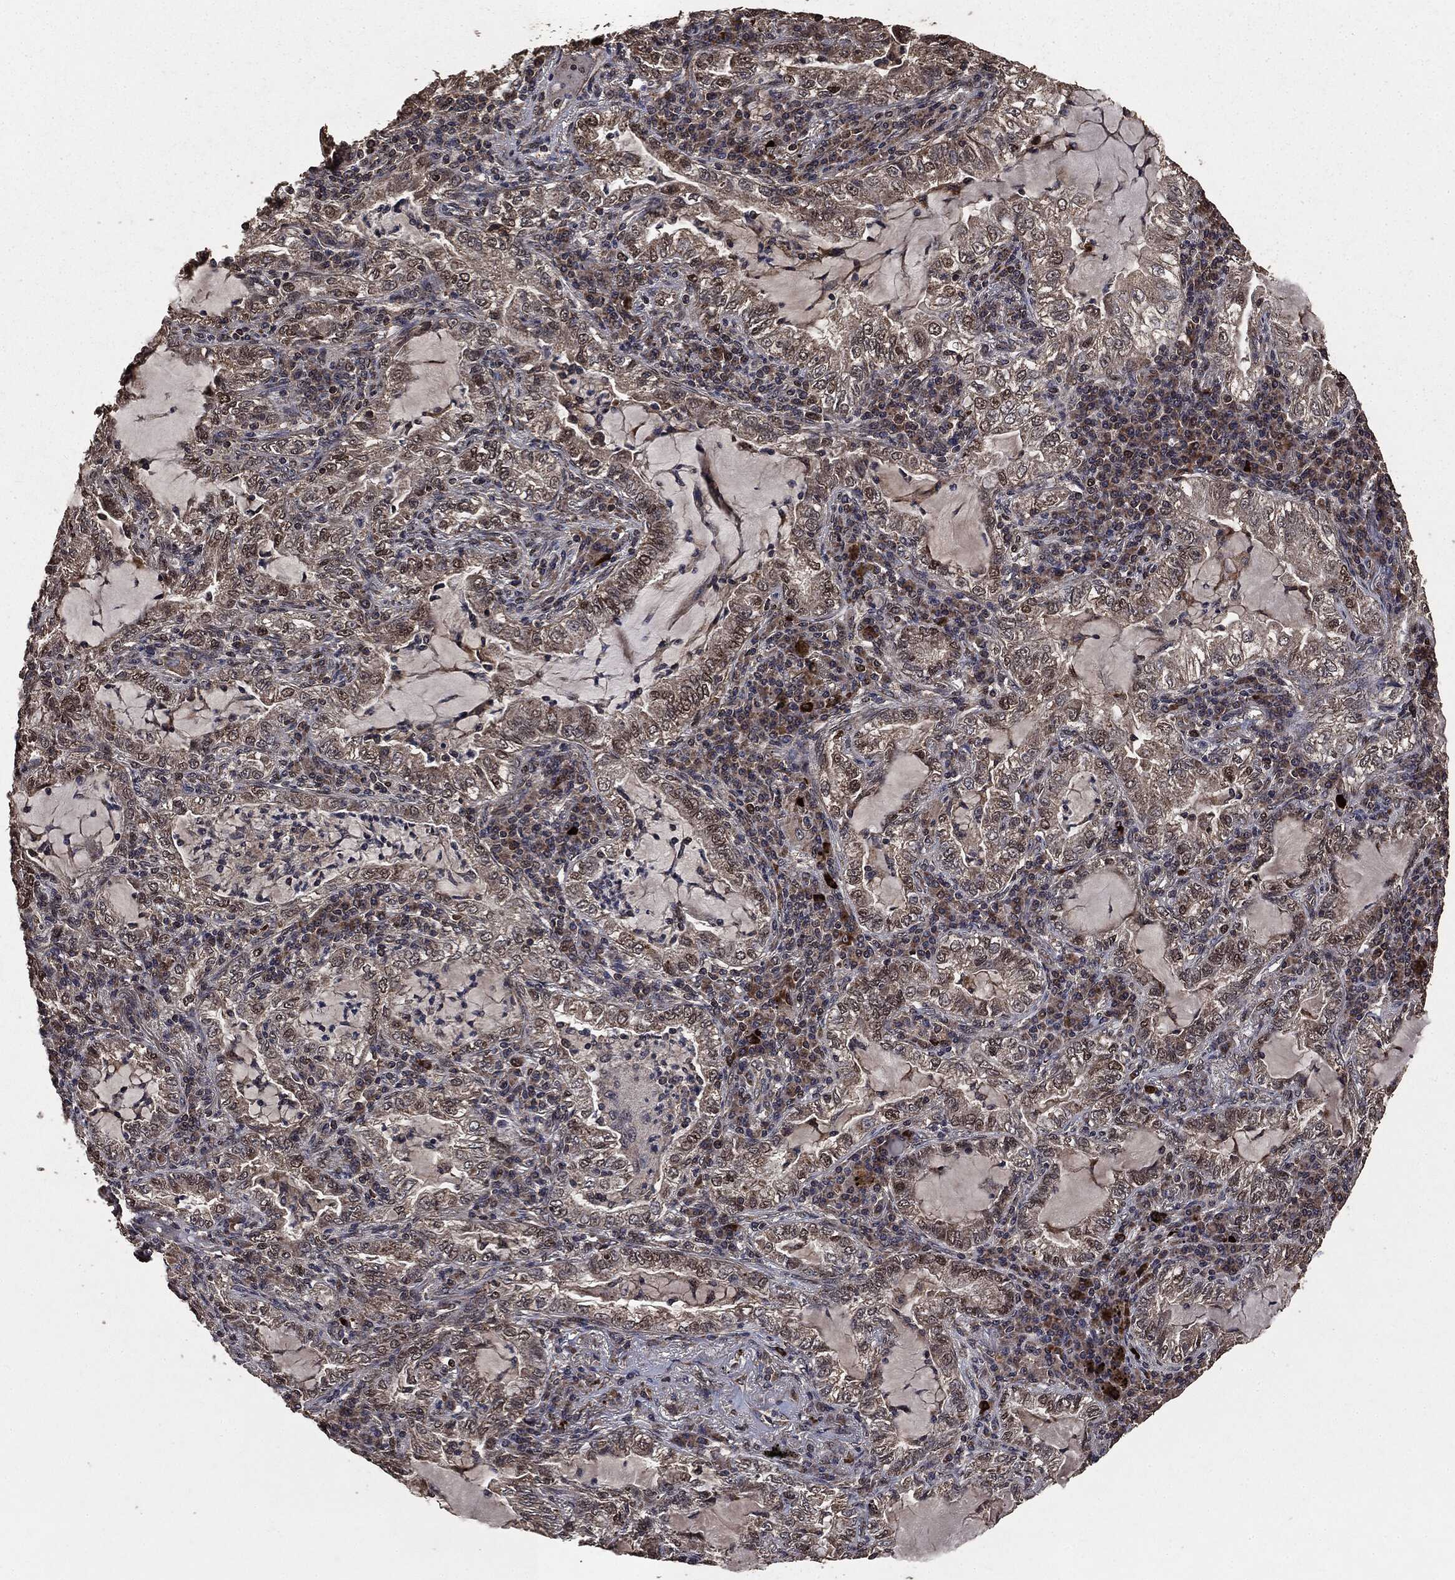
{"staining": {"intensity": "moderate", "quantity": "<25%", "location": "cytoplasmic/membranous,nuclear"}, "tissue": "lung cancer", "cell_type": "Tumor cells", "image_type": "cancer", "snomed": [{"axis": "morphology", "description": "Adenocarcinoma, NOS"}, {"axis": "topography", "description": "Lung"}], "caption": "This micrograph displays IHC staining of human lung adenocarcinoma, with low moderate cytoplasmic/membranous and nuclear expression in about <25% of tumor cells.", "gene": "PPP6R2", "patient": {"sex": "female", "age": 73}}